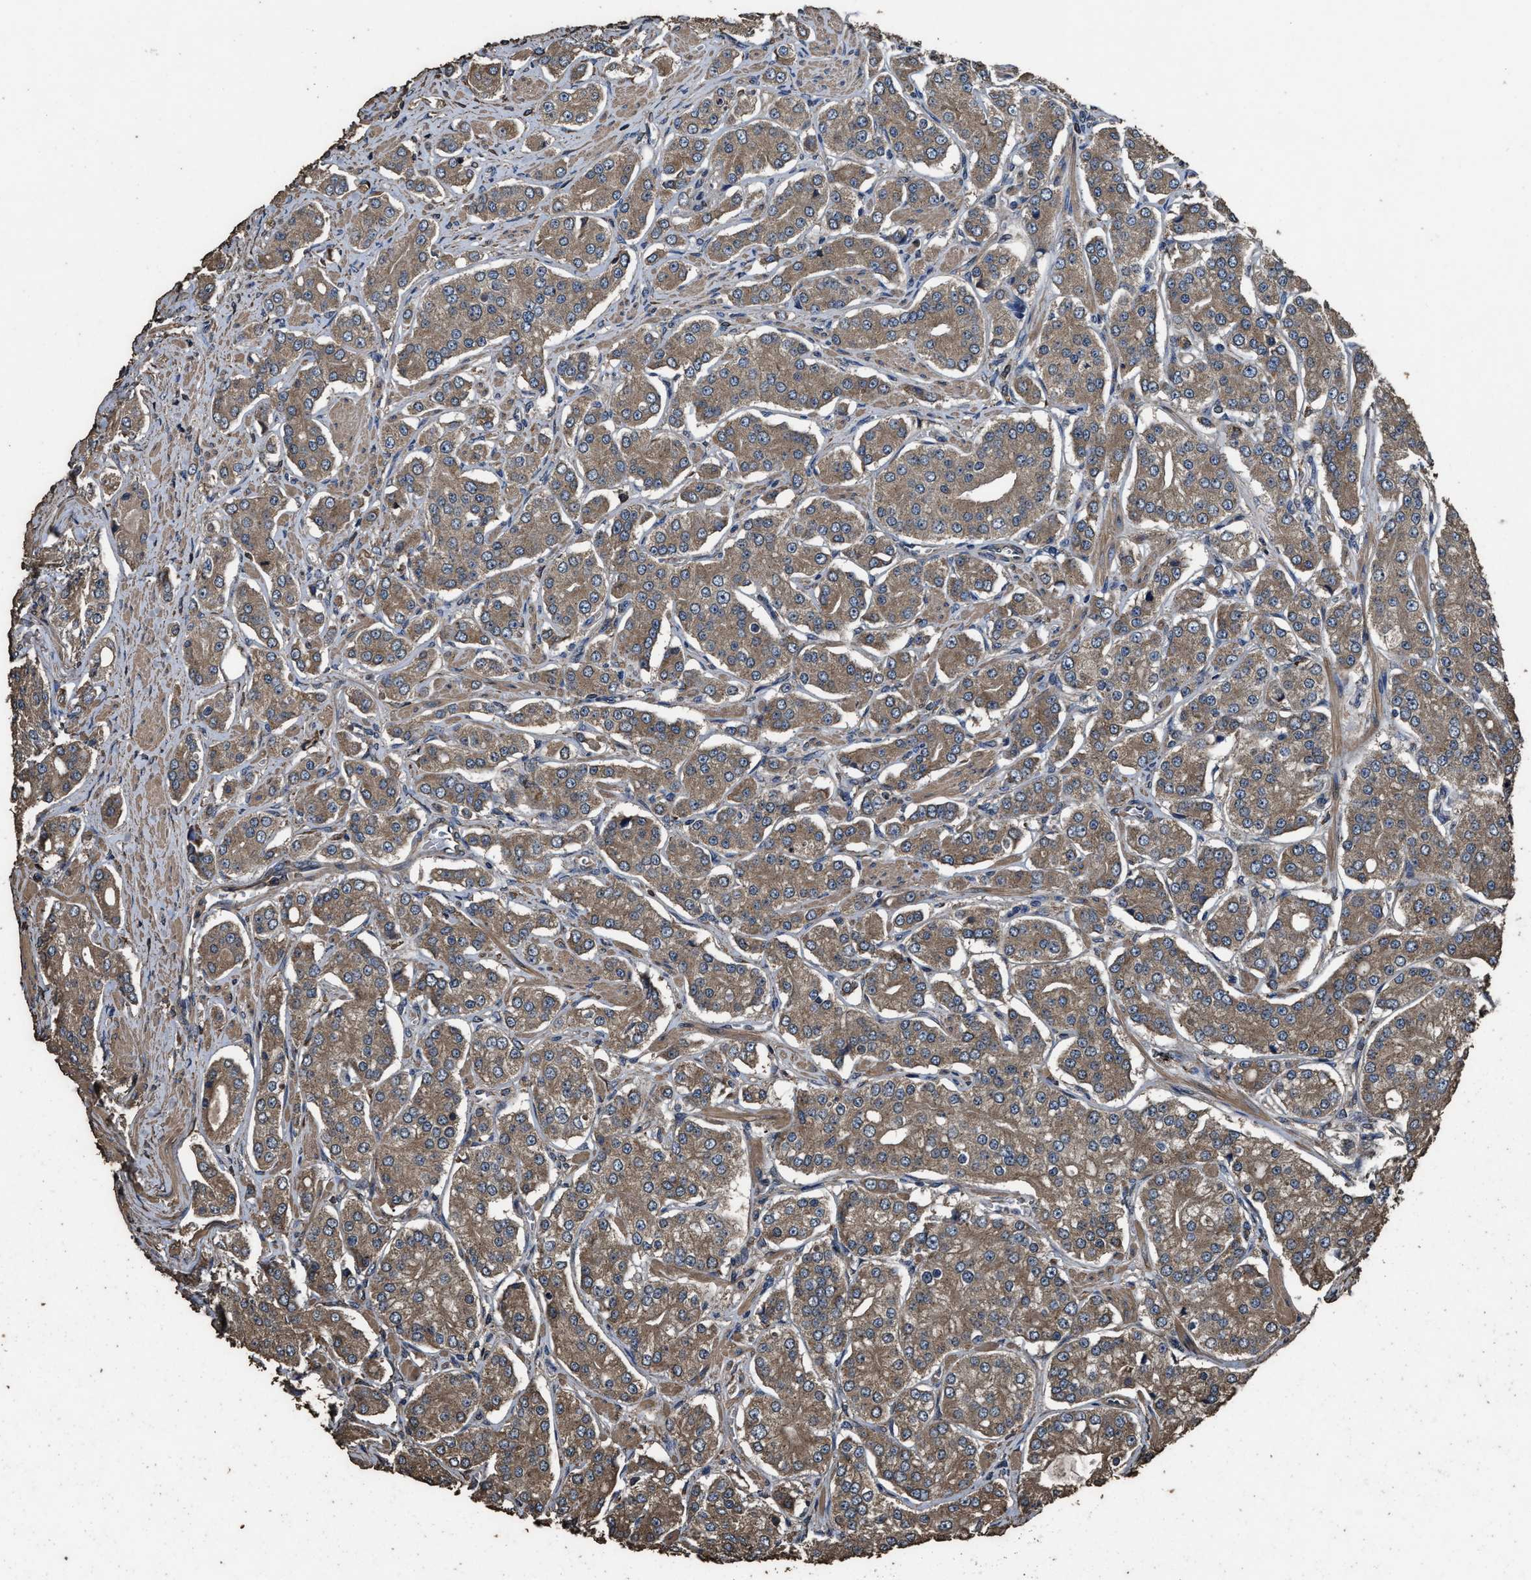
{"staining": {"intensity": "moderate", "quantity": ">75%", "location": "cytoplasmic/membranous"}, "tissue": "prostate cancer", "cell_type": "Tumor cells", "image_type": "cancer", "snomed": [{"axis": "morphology", "description": "Adenocarcinoma, Low grade"}, {"axis": "topography", "description": "Prostate"}], "caption": "Protein staining shows moderate cytoplasmic/membranous staining in approximately >75% of tumor cells in prostate cancer.", "gene": "ZMYND19", "patient": {"sex": "male", "age": 69}}